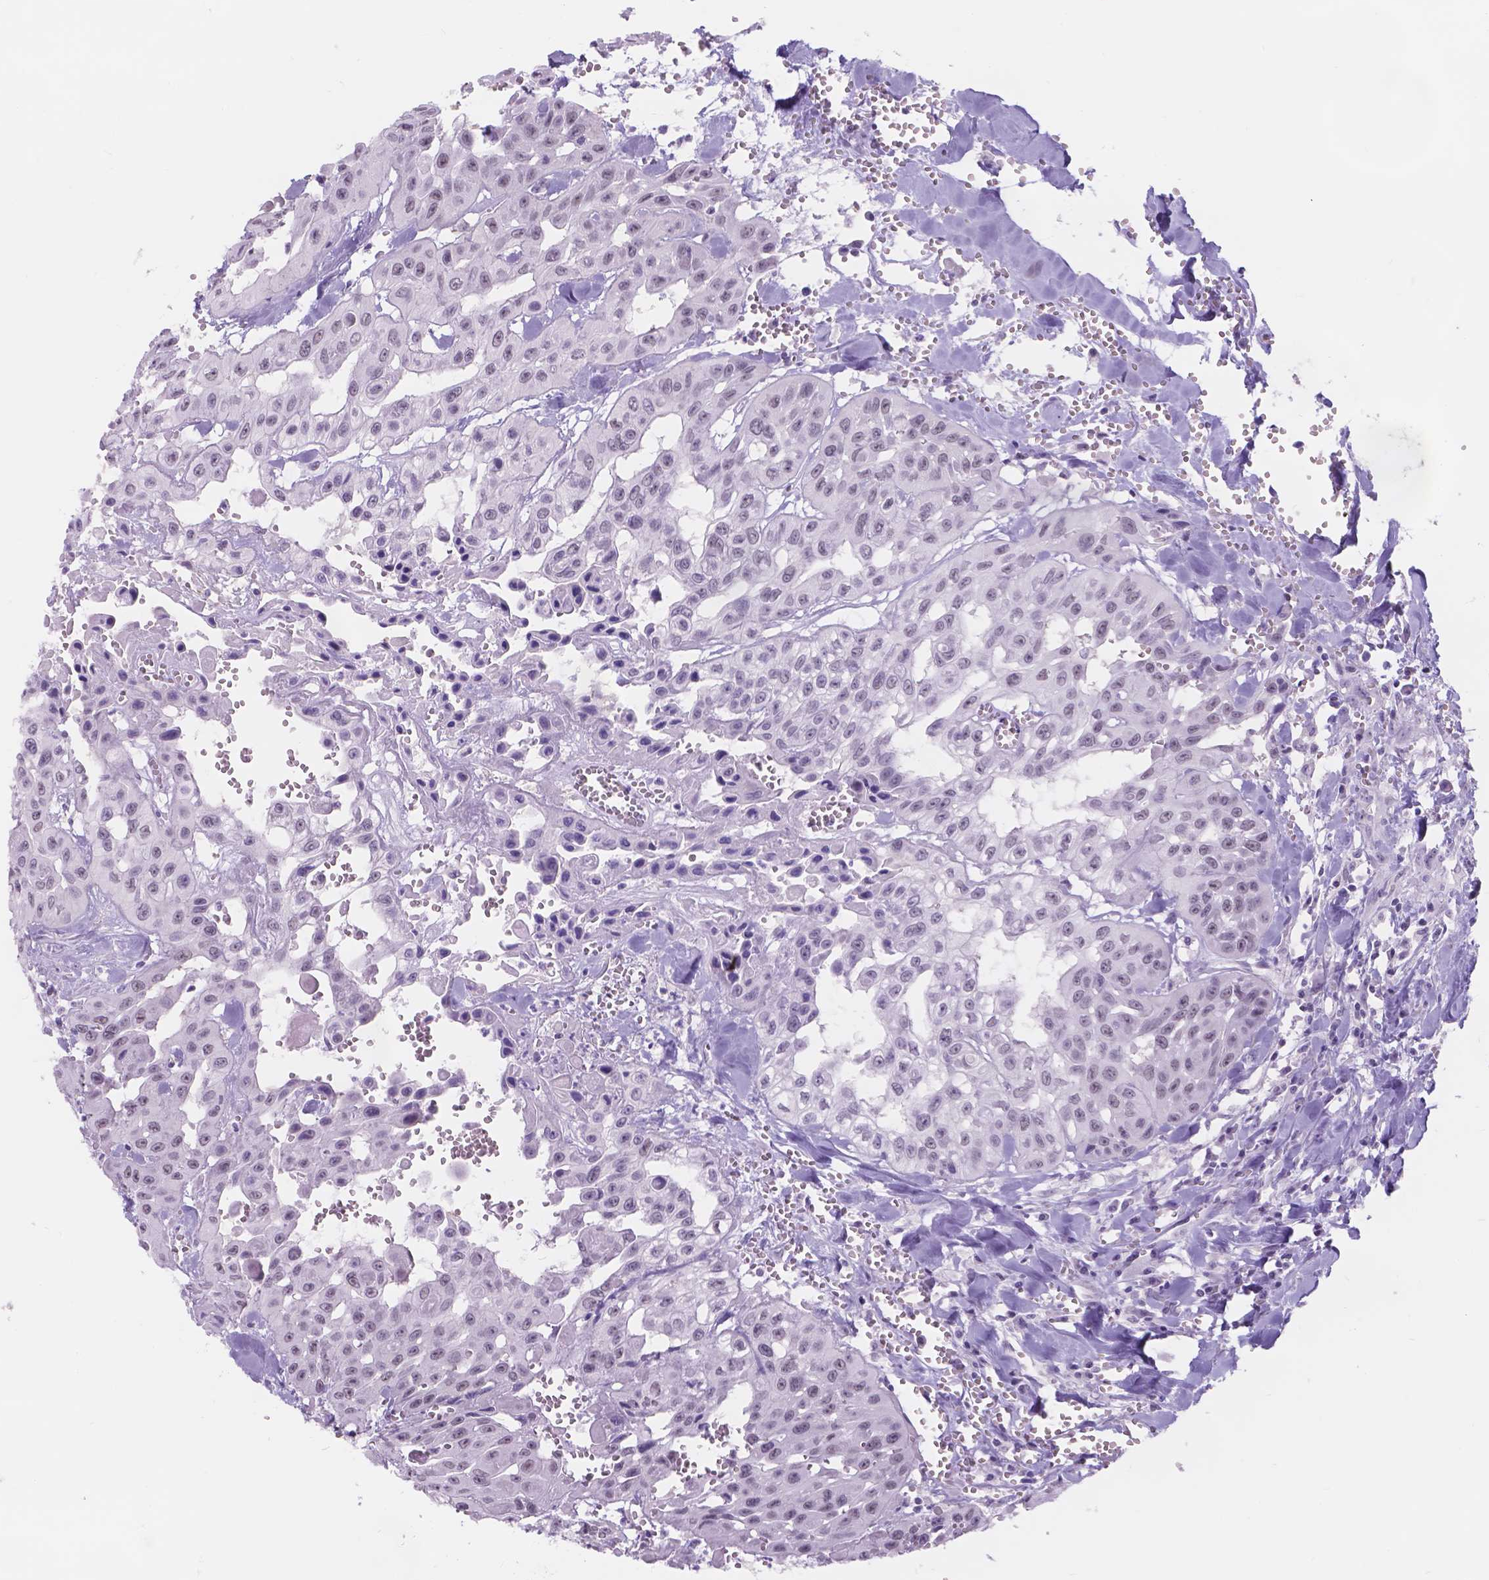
{"staining": {"intensity": "weak", "quantity": ">75%", "location": "nuclear"}, "tissue": "head and neck cancer", "cell_type": "Tumor cells", "image_type": "cancer", "snomed": [{"axis": "morphology", "description": "Adenocarcinoma, NOS"}, {"axis": "topography", "description": "Head-Neck"}], "caption": "About >75% of tumor cells in human head and neck cancer exhibit weak nuclear protein staining as visualized by brown immunohistochemical staining.", "gene": "DCC", "patient": {"sex": "male", "age": 73}}